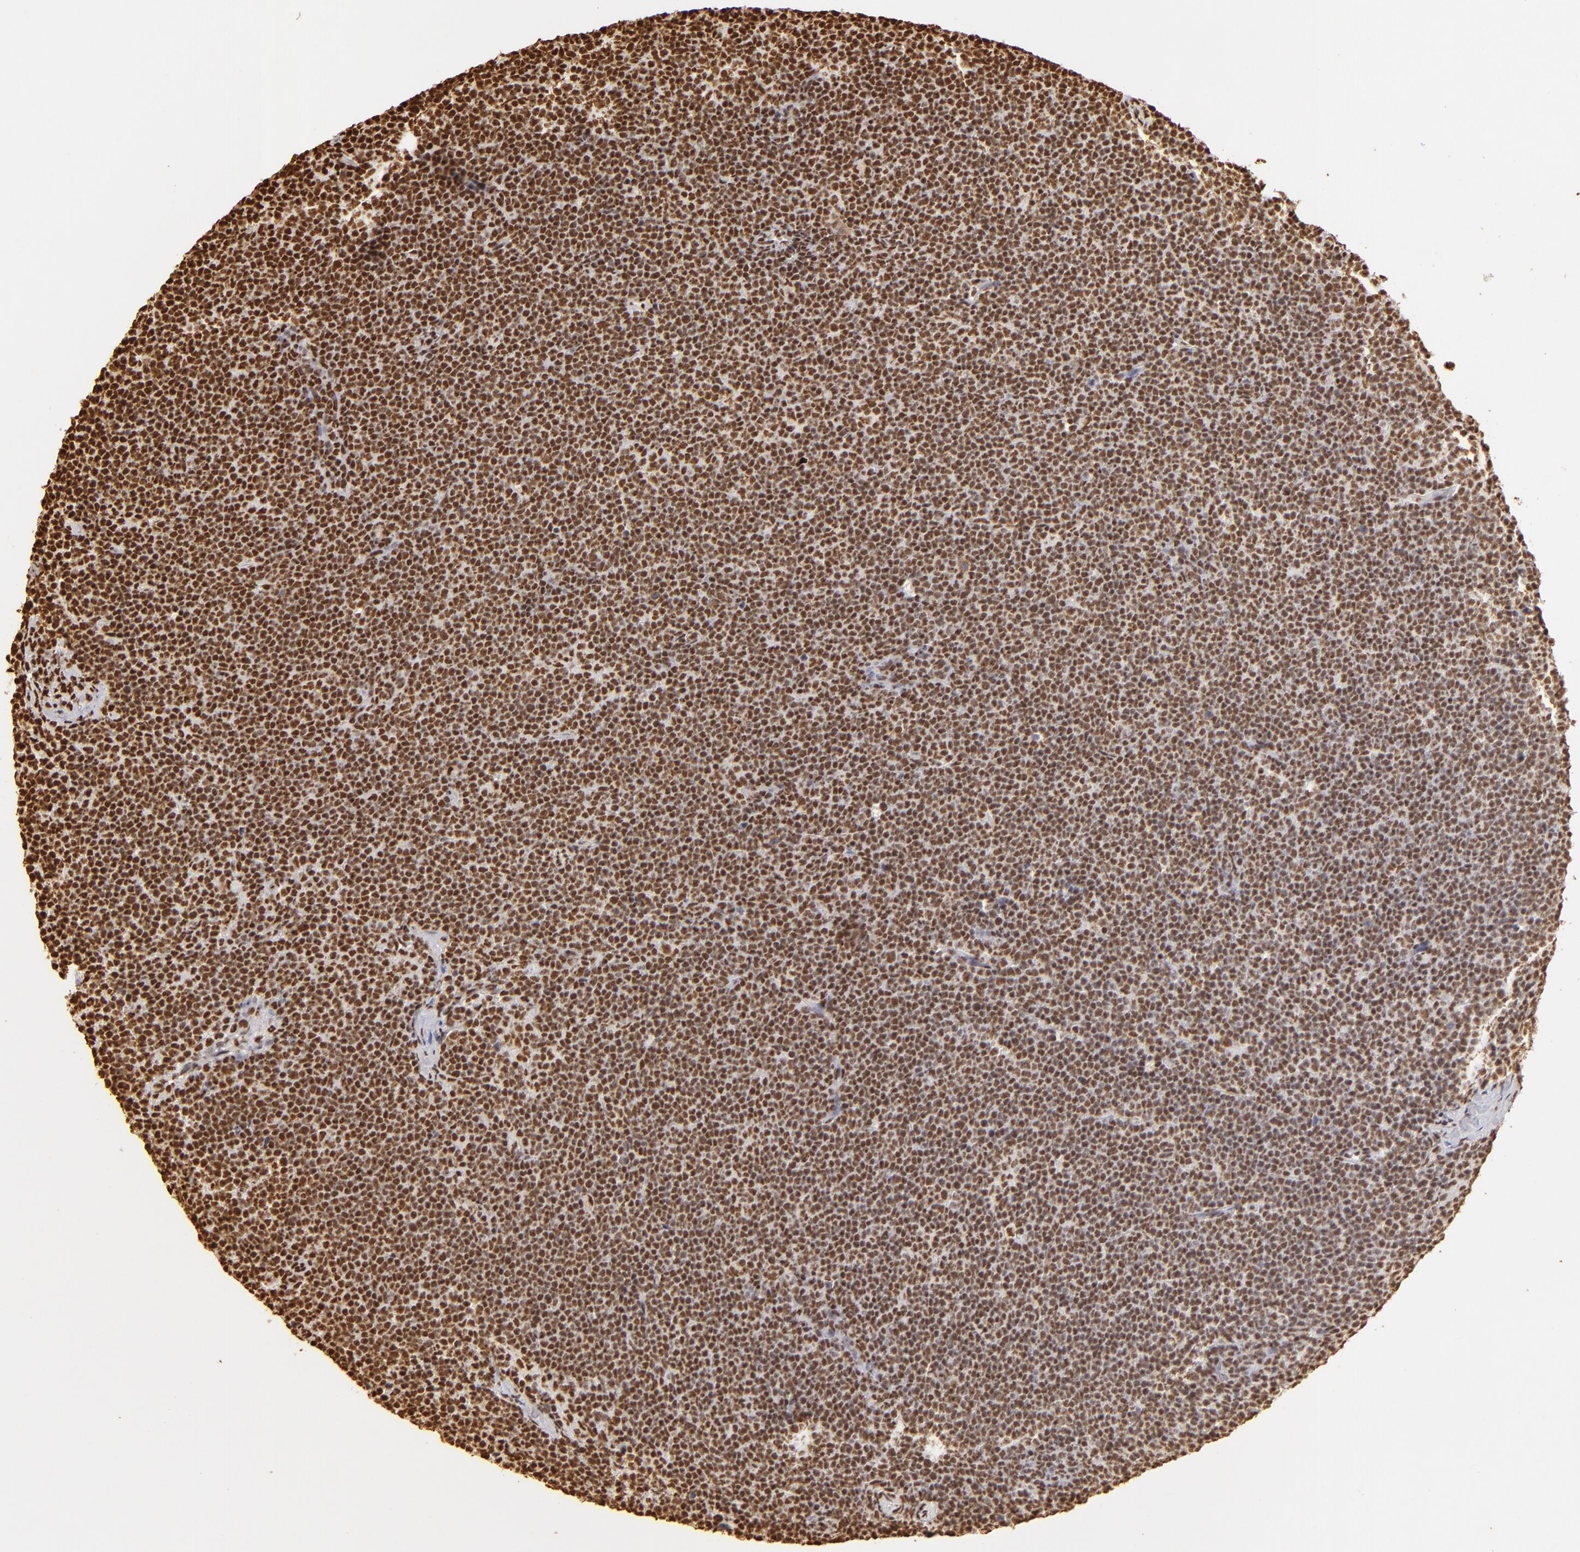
{"staining": {"intensity": "strong", "quantity": ">75%", "location": "nuclear"}, "tissue": "lymphoma", "cell_type": "Tumor cells", "image_type": "cancer", "snomed": [{"axis": "morphology", "description": "Malignant lymphoma, non-Hodgkin's type, High grade"}, {"axis": "topography", "description": "Lymph node"}], "caption": "IHC micrograph of neoplastic tissue: human malignant lymphoma, non-Hodgkin's type (high-grade) stained using immunohistochemistry displays high levels of strong protein expression localized specifically in the nuclear of tumor cells, appearing as a nuclear brown color.", "gene": "ILF3", "patient": {"sex": "female", "age": 58}}